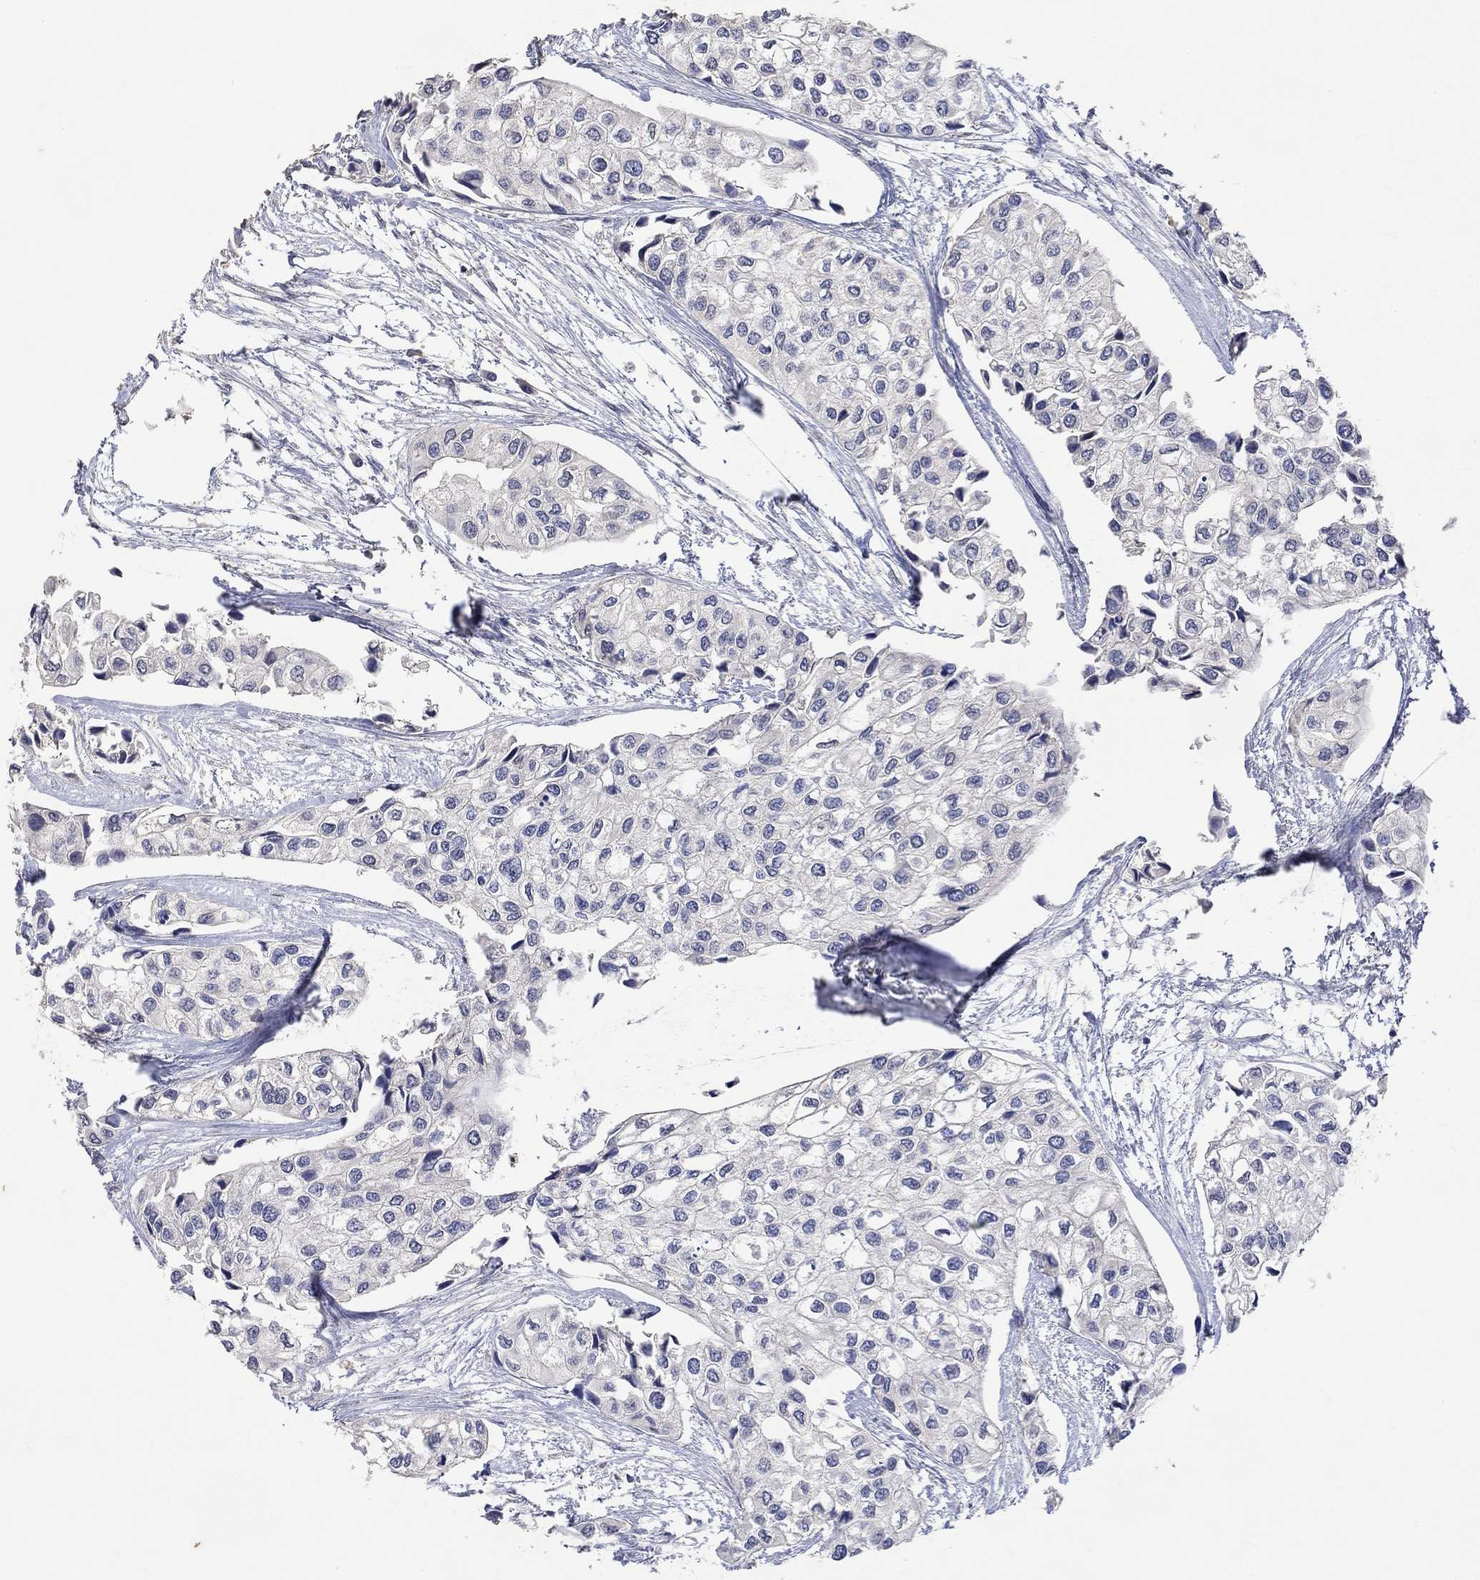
{"staining": {"intensity": "negative", "quantity": "none", "location": "none"}, "tissue": "urothelial cancer", "cell_type": "Tumor cells", "image_type": "cancer", "snomed": [{"axis": "morphology", "description": "Urothelial carcinoma, High grade"}, {"axis": "topography", "description": "Urinary bladder"}], "caption": "IHC of human urothelial cancer displays no staining in tumor cells.", "gene": "PTPN20", "patient": {"sex": "male", "age": 73}}